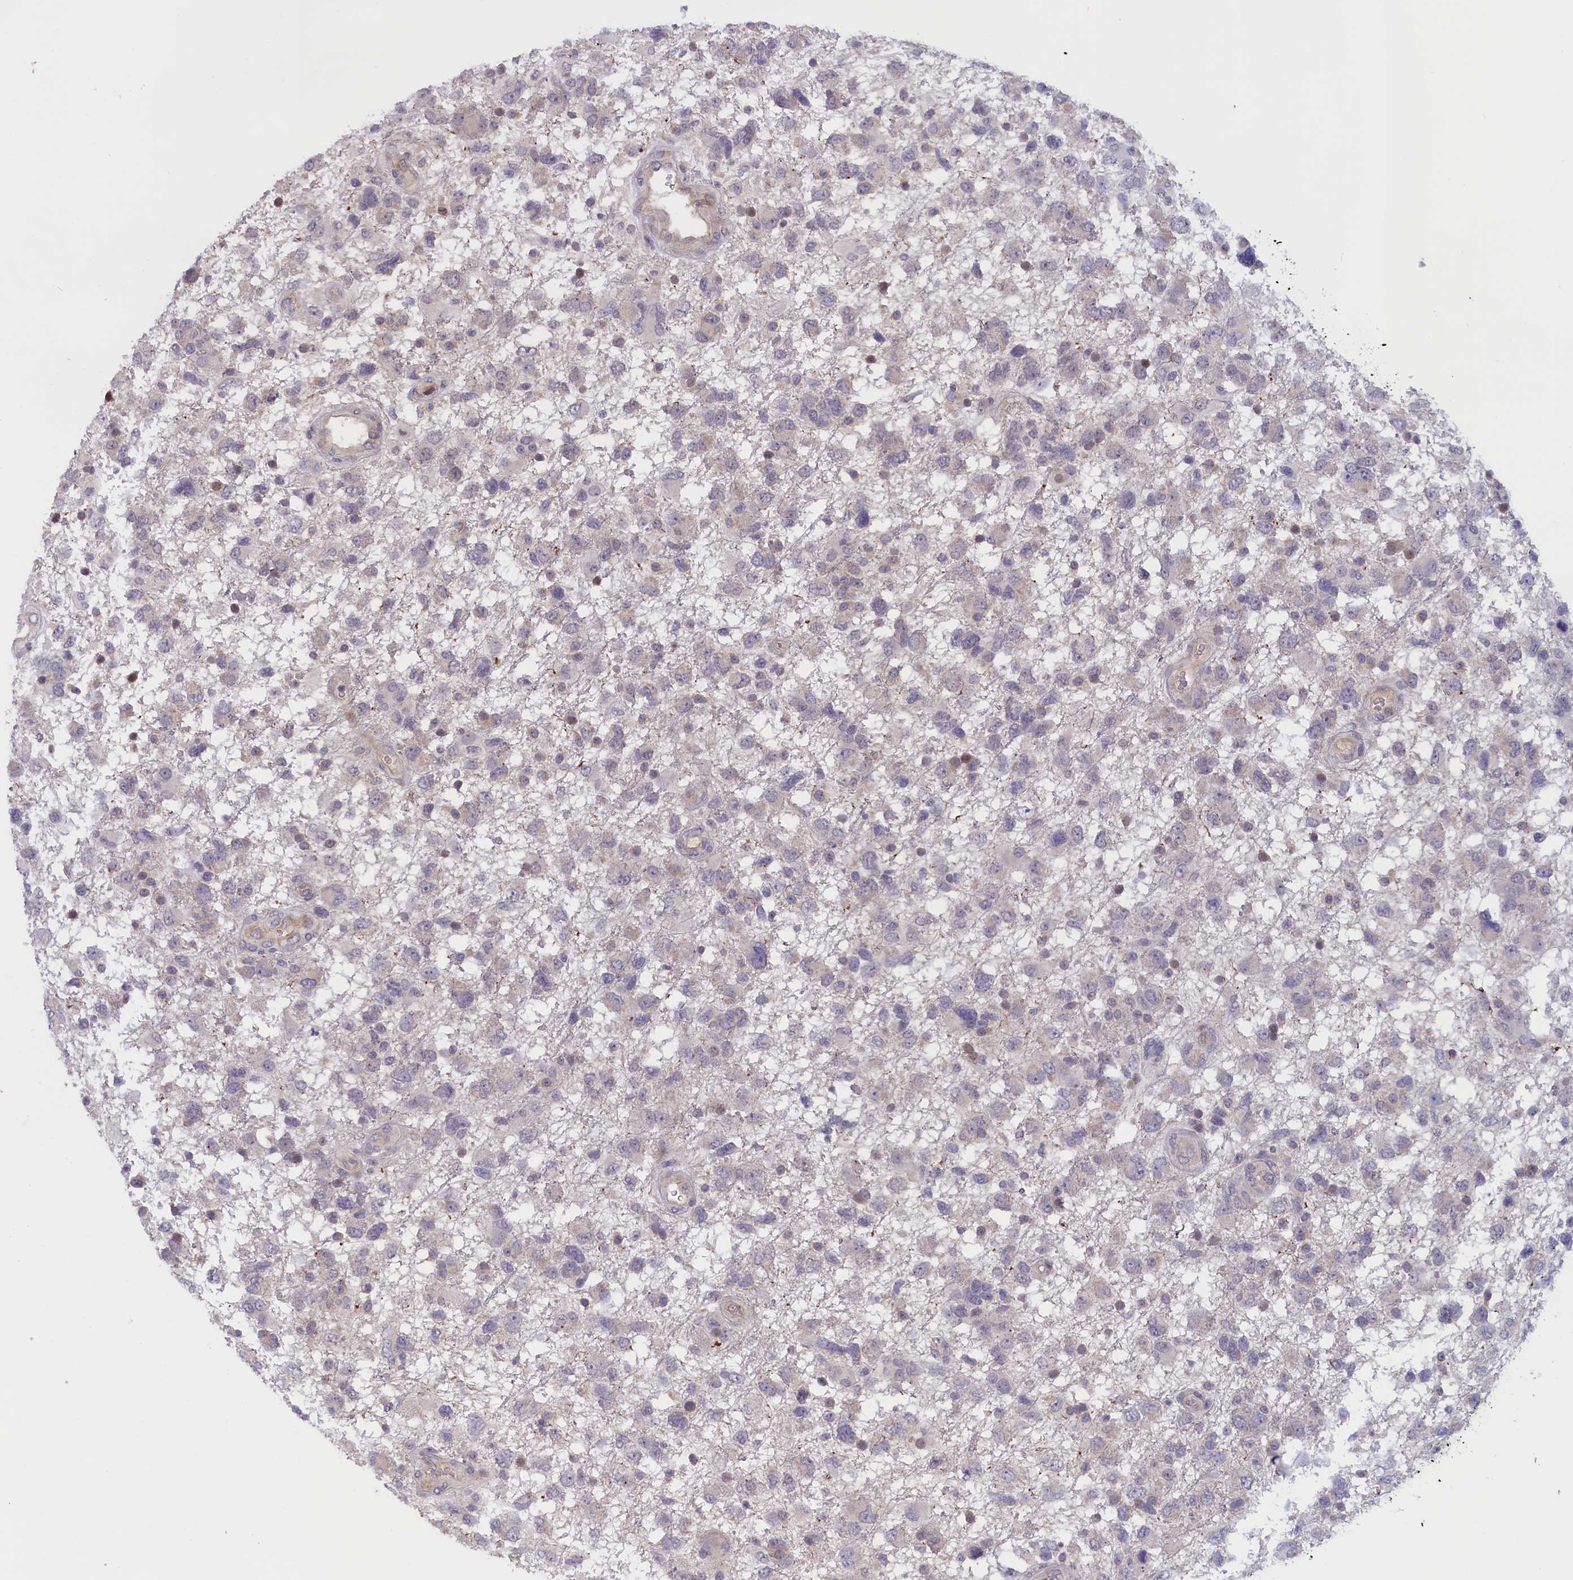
{"staining": {"intensity": "negative", "quantity": "none", "location": "none"}, "tissue": "glioma", "cell_type": "Tumor cells", "image_type": "cancer", "snomed": [{"axis": "morphology", "description": "Glioma, malignant, High grade"}, {"axis": "topography", "description": "Brain"}], "caption": "This is an immunohistochemistry (IHC) photomicrograph of human glioma. There is no staining in tumor cells.", "gene": "IGFALS", "patient": {"sex": "male", "age": 61}}